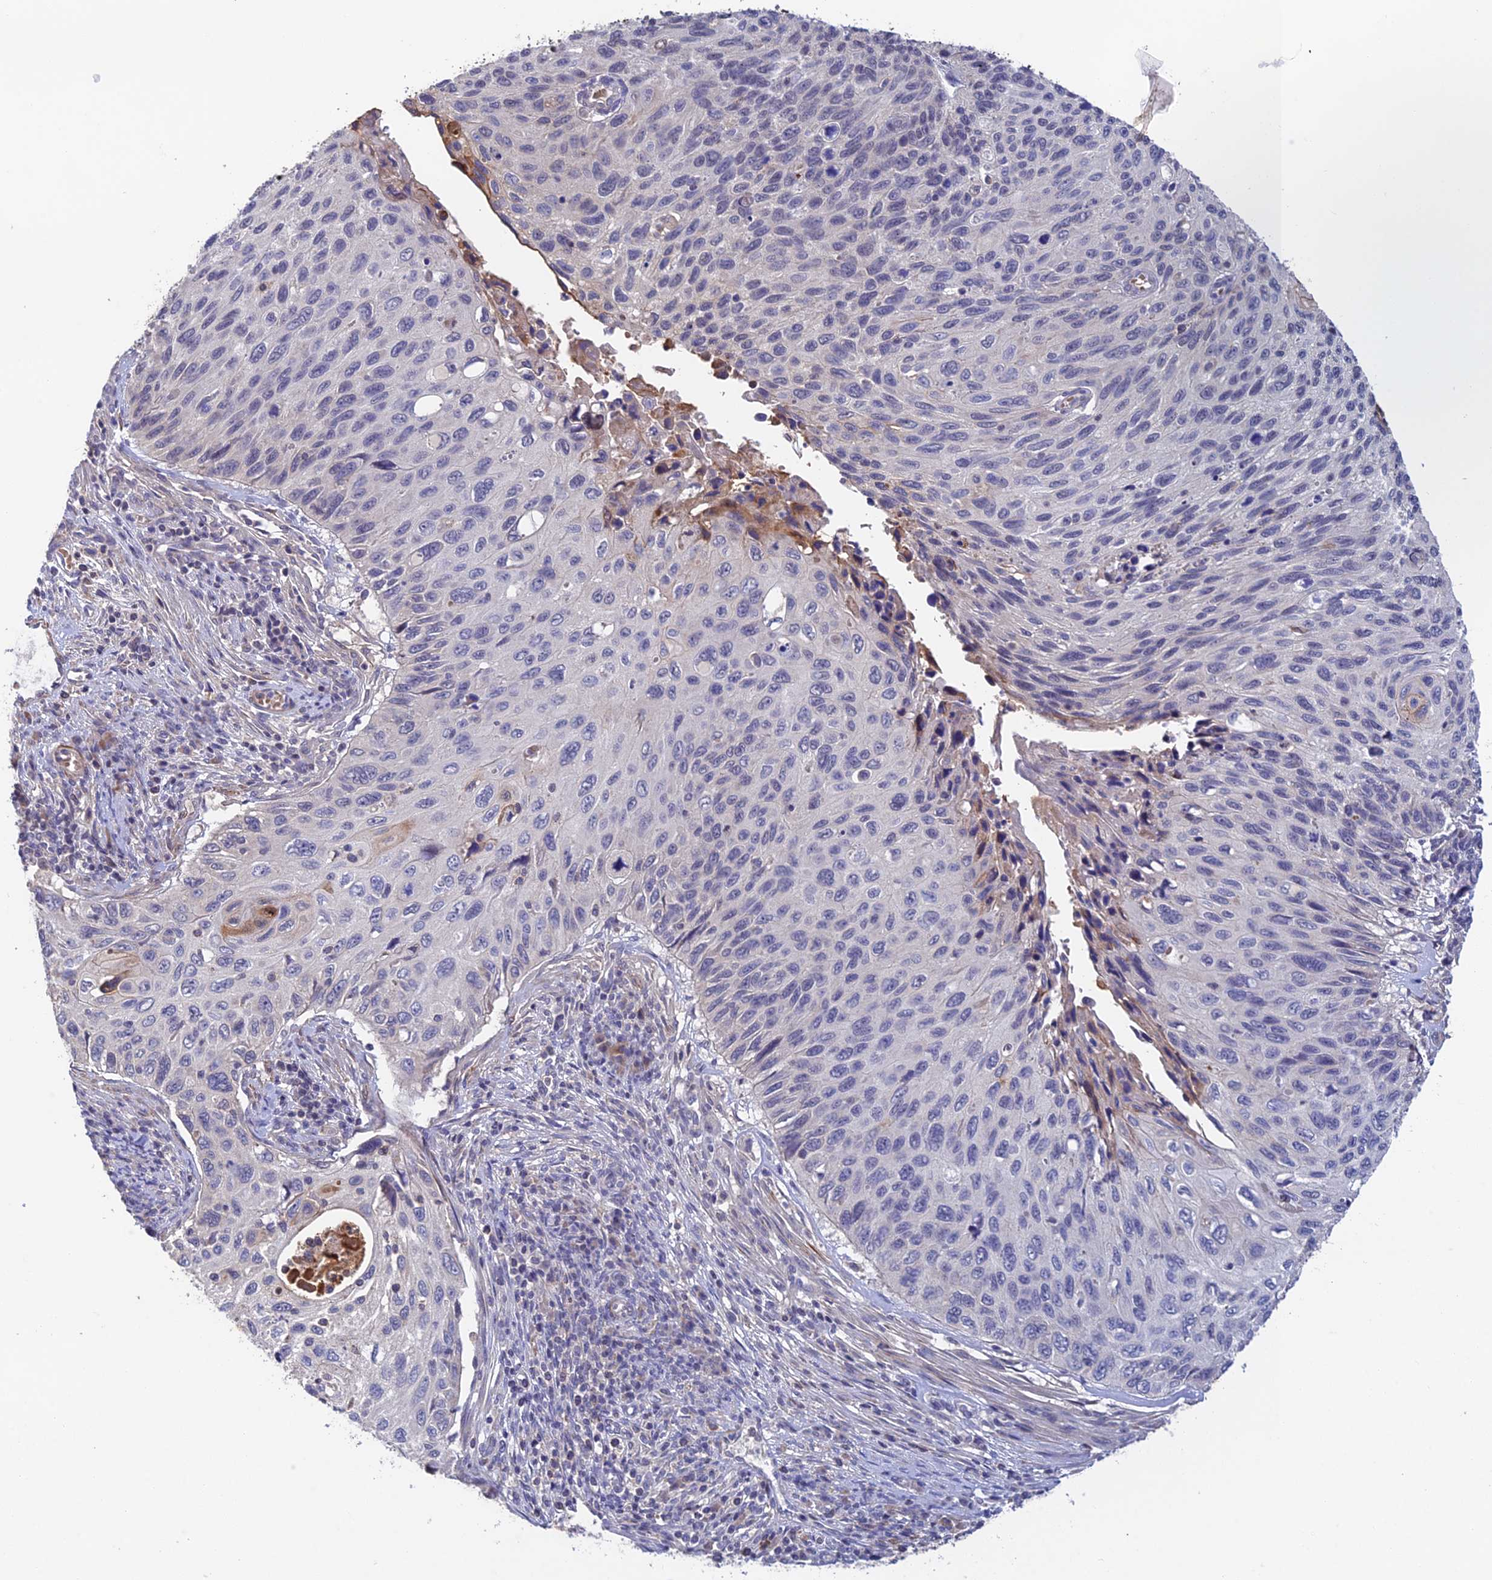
{"staining": {"intensity": "negative", "quantity": "none", "location": "none"}, "tissue": "cervical cancer", "cell_type": "Tumor cells", "image_type": "cancer", "snomed": [{"axis": "morphology", "description": "Squamous cell carcinoma, NOS"}, {"axis": "topography", "description": "Cervix"}], "caption": "Cervical squamous cell carcinoma was stained to show a protein in brown. There is no significant staining in tumor cells.", "gene": "CWH43", "patient": {"sex": "female", "age": 70}}